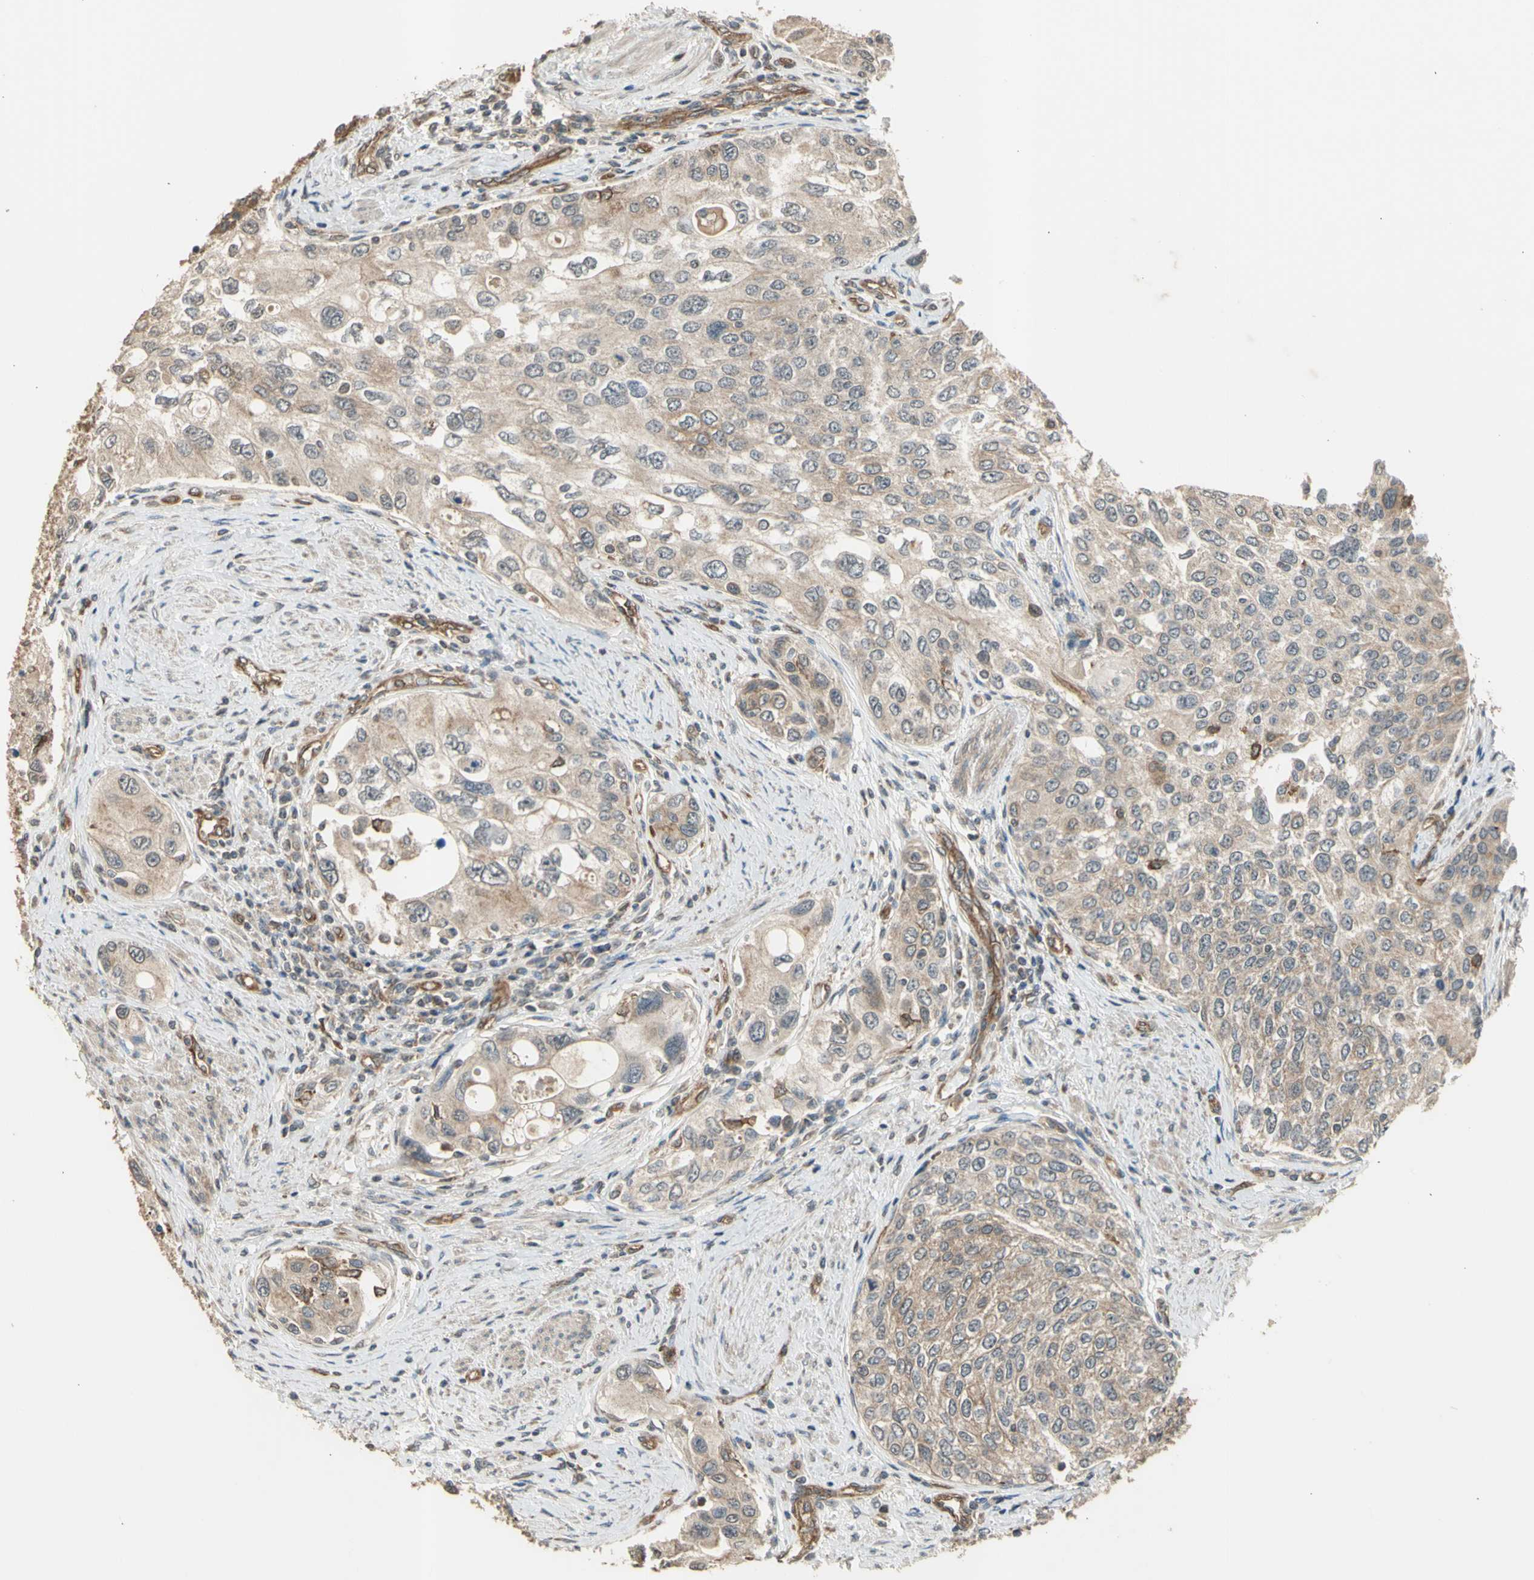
{"staining": {"intensity": "weak", "quantity": ">75%", "location": "cytoplasmic/membranous"}, "tissue": "urothelial cancer", "cell_type": "Tumor cells", "image_type": "cancer", "snomed": [{"axis": "morphology", "description": "Urothelial carcinoma, High grade"}, {"axis": "topography", "description": "Urinary bladder"}], "caption": "A brown stain labels weak cytoplasmic/membranous staining of a protein in urothelial carcinoma (high-grade) tumor cells. The staining was performed using DAB (3,3'-diaminobenzidine), with brown indicating positive protein expression. Nuclei are stained blue with hematoxylin.", "gene": "EFNB2", "patient": {"sex": "female", "age": 56}}